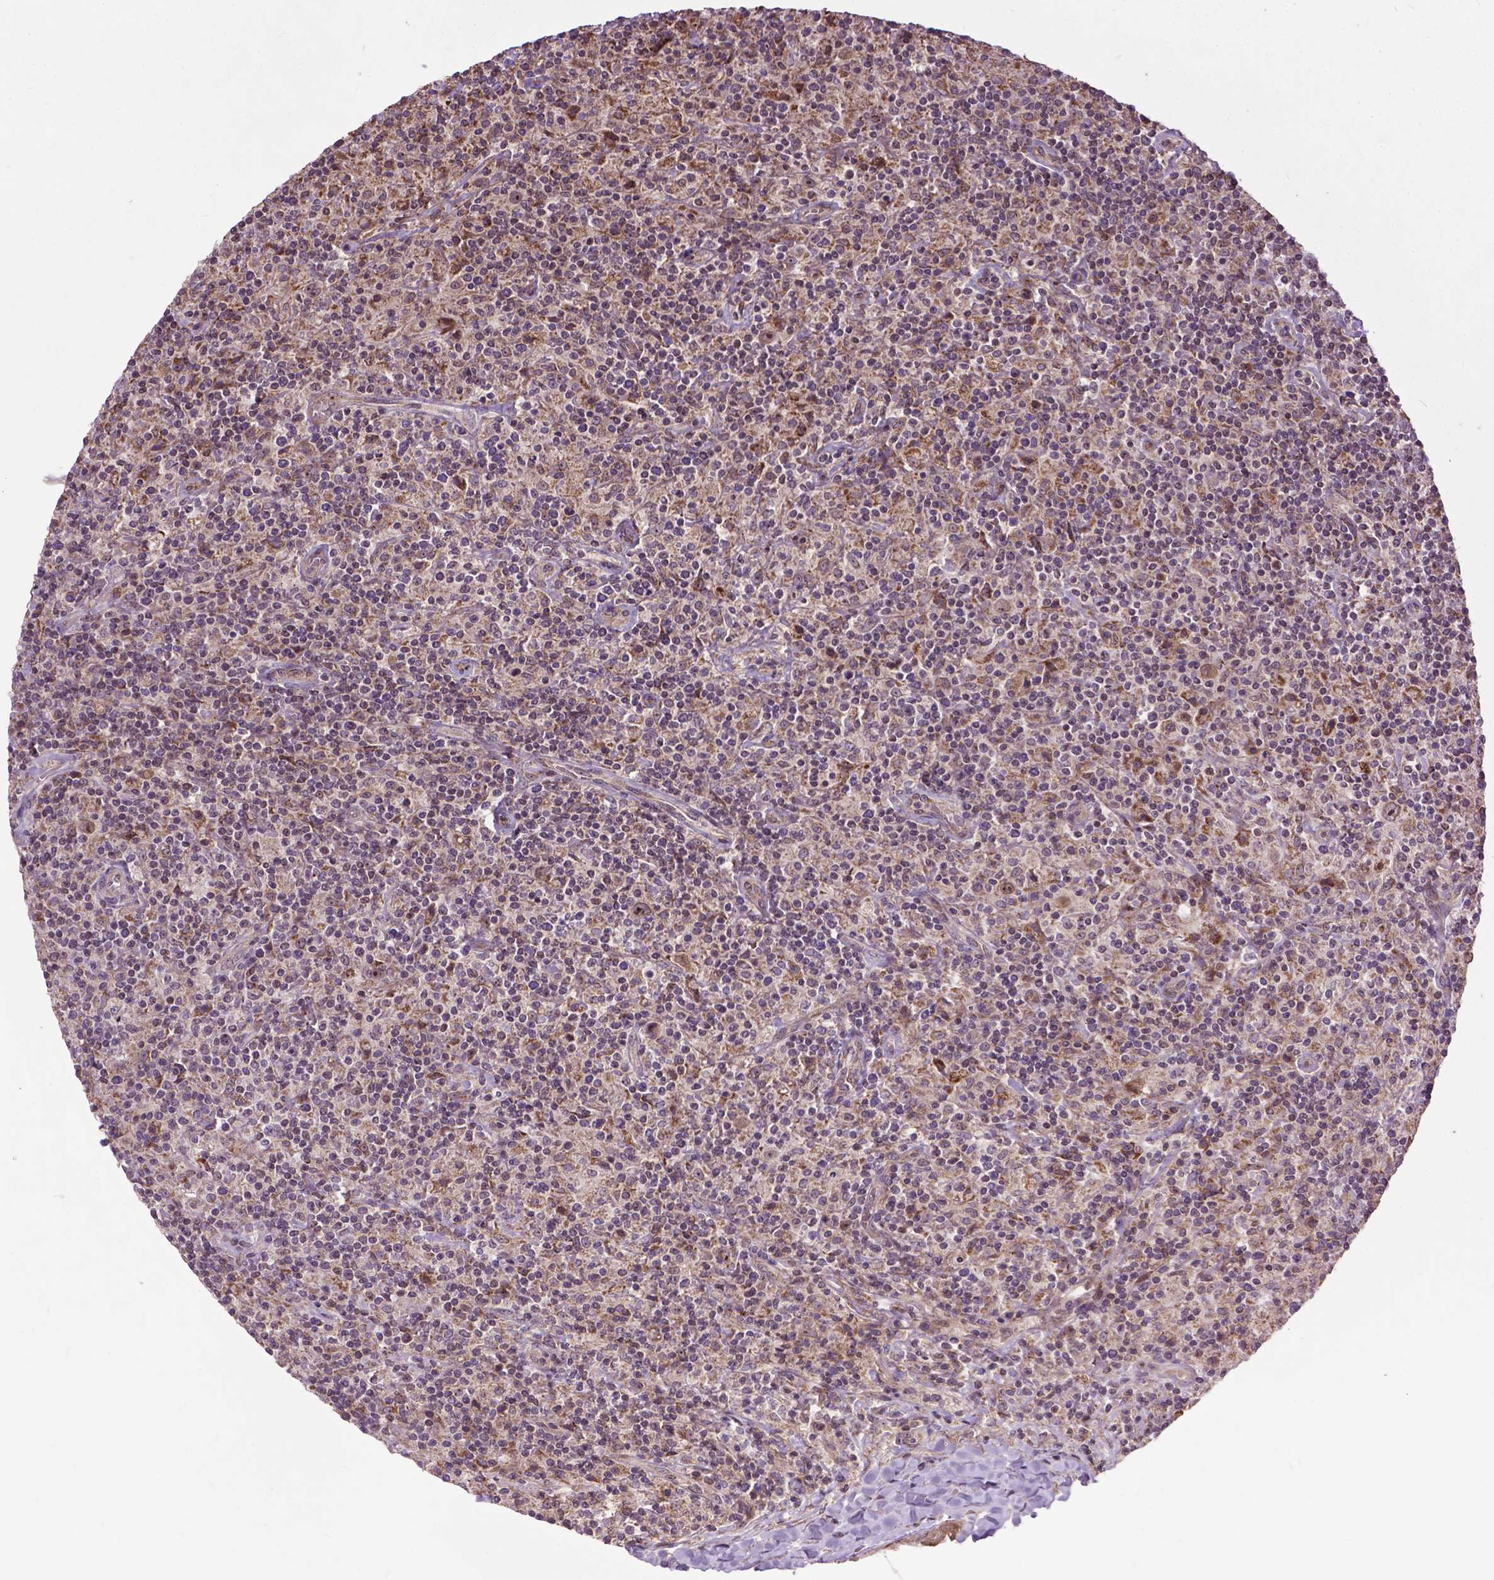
{"staining": {"intensity": "weak", "quantity": "<25%", "location": "cytoplasmic/membranous"}, "tissue": "lymphoma", "cell_type": "Tumor cells", "image_type": "cancer", "snomed": [{"axis": "morphology", "description": "Hodgkin's disease, NOS"}, {"axis": "topography", "description": "Lymph node"}], "caption": "IHC of human lymphoma shows no expression in tumor cells. Nuclei are stained in blue.", "gene": "PARP3", "patient": {"sex": "male", "age": 70}}